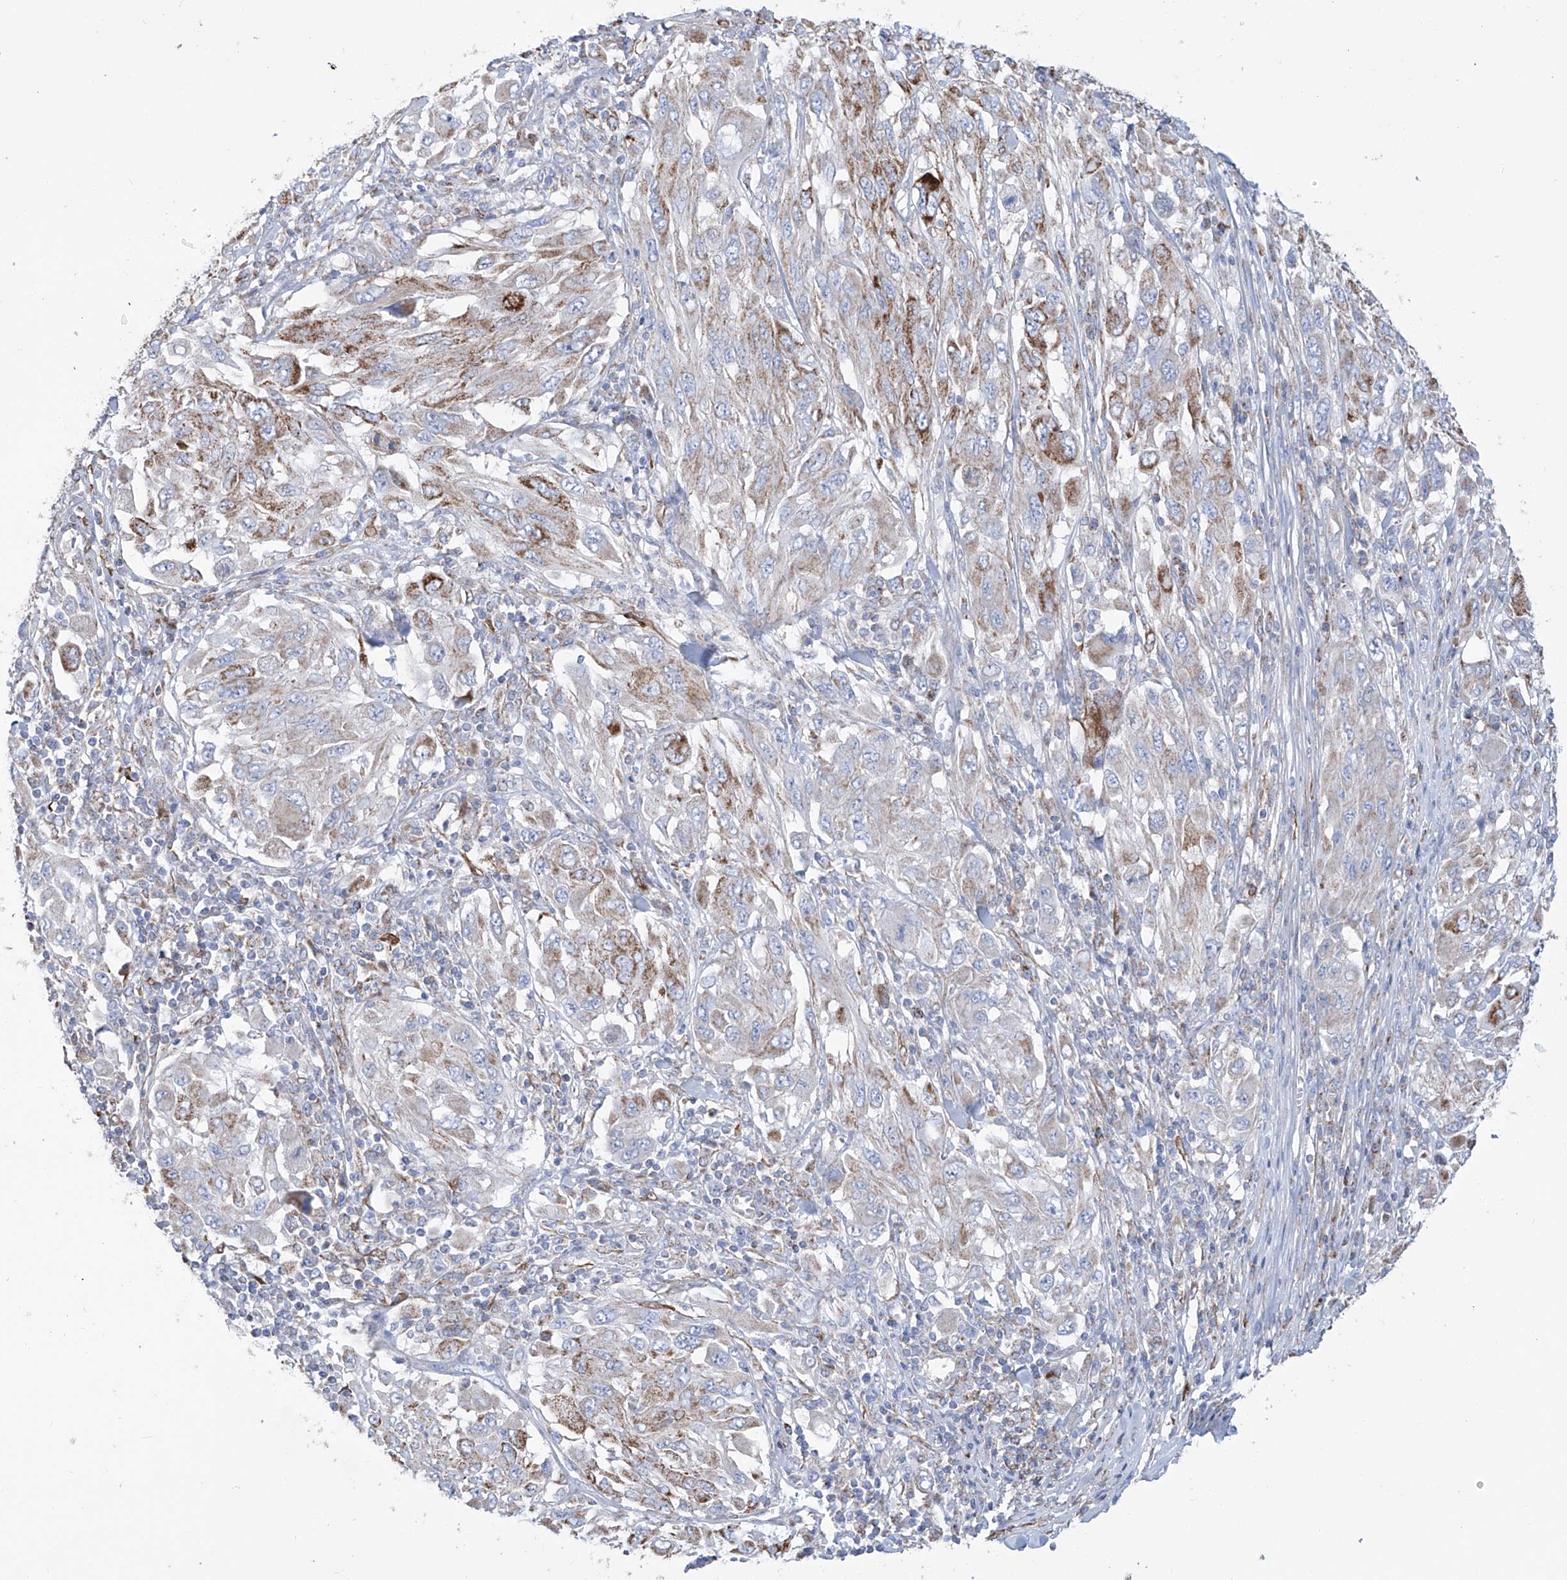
{"staining": {"intensity": "moderate", "quantity": "25%-75%", "location": "cytoplasmic/membranous"}, "tissue": "melanoma", "cell_type": "Tumor cells", "image_type": "cancer", "snomed": [{"axis": "morphology", "description": "Malignant melanoma, NOS"}, {"axis": "topography", "description": "Skin"}], "caption": "Immunohistochemical staining of malignant melanoma displays moderate cytoplasmic/membranous protein positivity in approximately 25%-75% of tumor cells.", "gene": "ALDH6A1", "patient": {"sex": "female", "age": 91}}